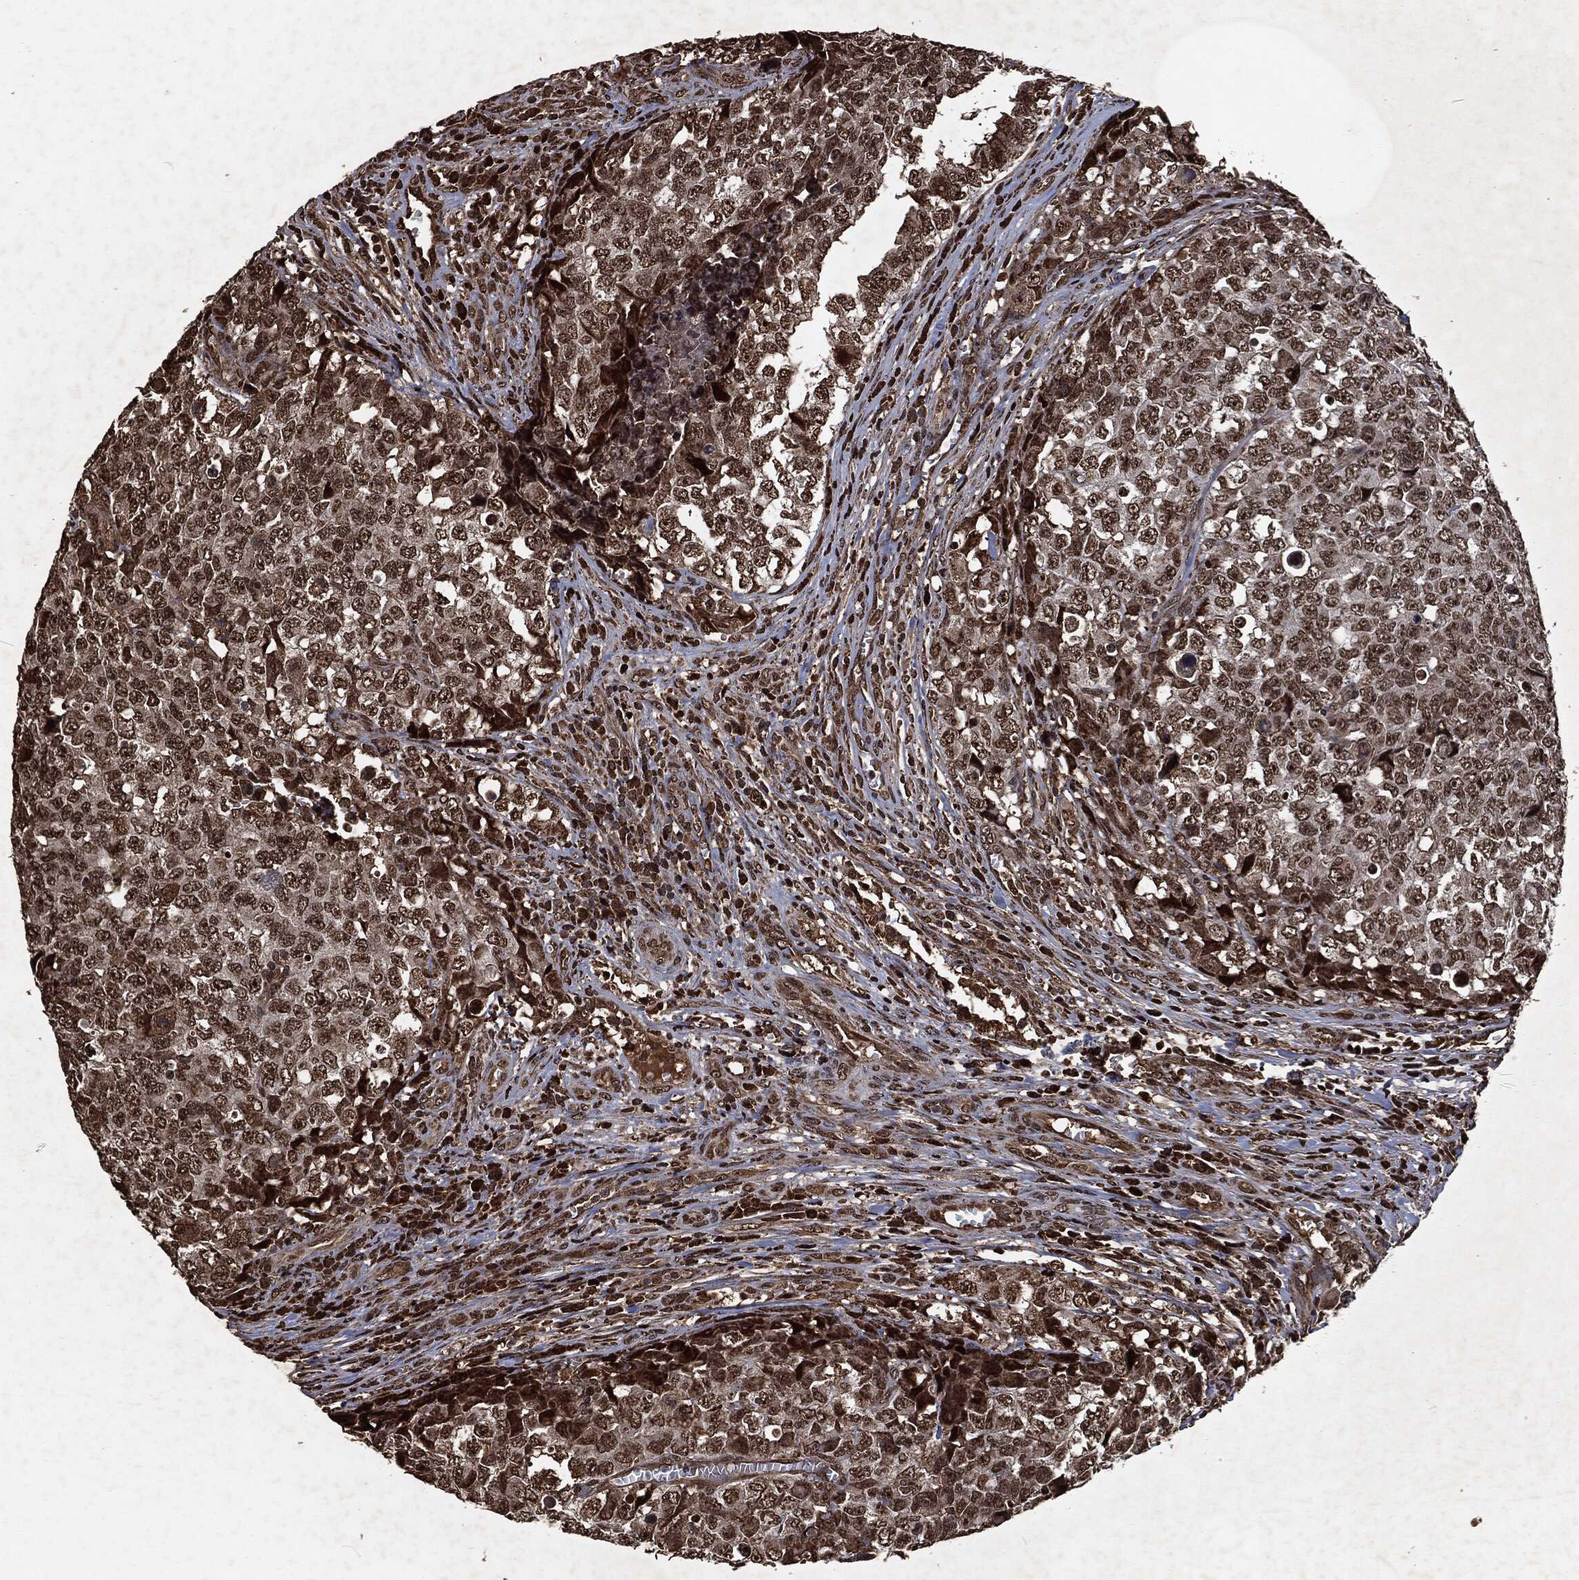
{"staining": {"intensity": "moderate", "quantity": "25%-75%", "location": "nuclear"}, "tissue": "testis cancer", "cell_type": "Tumor cells", "image_type": "cancer", "snomed": [{"axis": "morphology", "description": "Carcinoma, Embryonal, NOS"}, {"axis": "topography", "description": "Testis"}], "caption": "Testis embryonal carcinoma stained with a protein marker reveals moderate staining in tumor cells.", "gene": "SNAI1", "patient": {"sex": "male", "age": 23}}